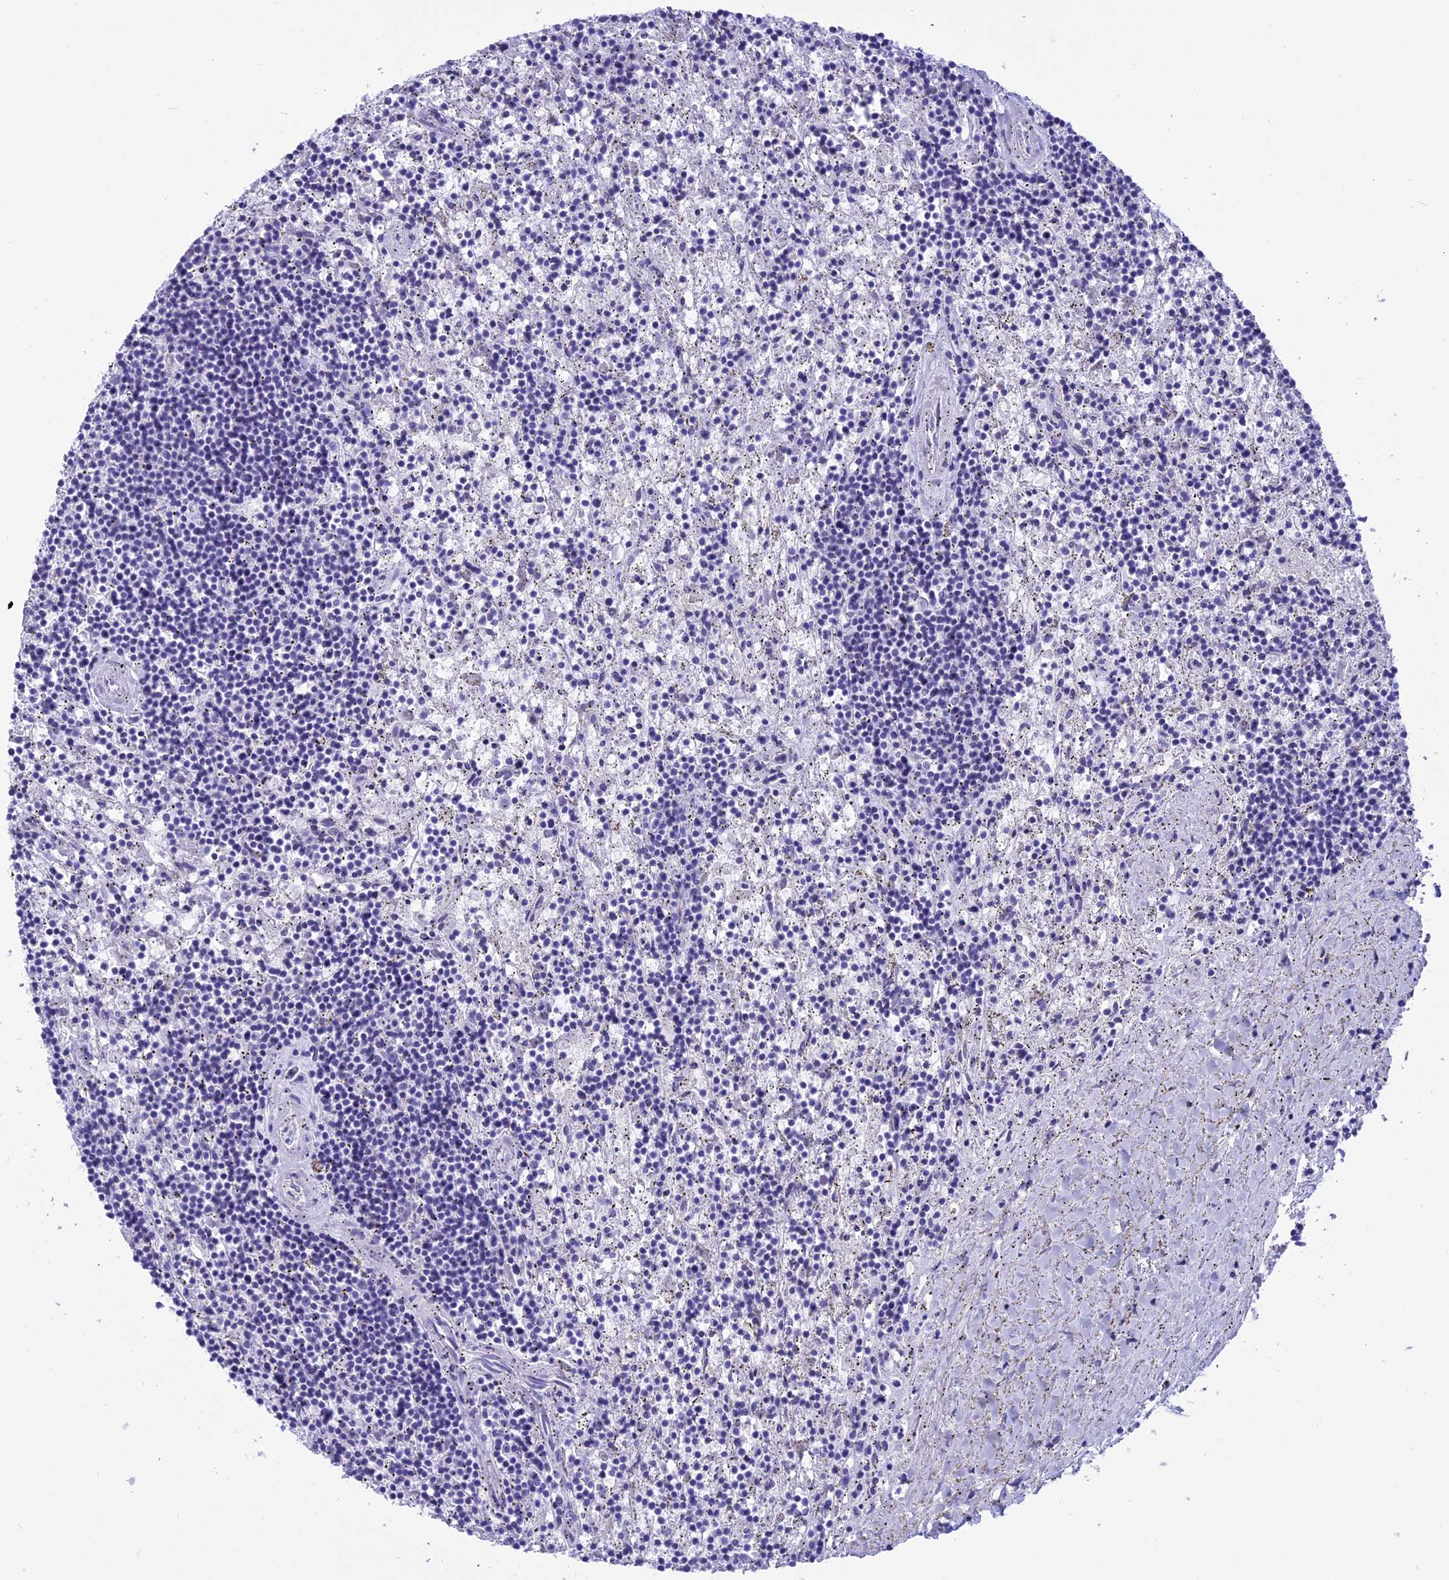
{"staining": {"intensity": "negative", "quantity": "none", "location": "none"}, "tissue": "lymphoma", "cell_type": "Tumor cells", "image_type": "cancer", "snomed": [{"axis": "morphology", "description": "Malignant lymphoma, non-Hodgkin's type, Low grade"}, {"axis": "topography", "description": "Spleen"}], "caption": "Immunohistochemistry of lymphoma exhibits no positivity in tumor cells. The staining was performed using DAB (3,3'-diaminobenzidine) to visualize the protein expression in brown, while the nuclei were stained in blue with hematoxylin (Magnification: 20x).", "gene": "SPIRE2", "patient": {"sex": "male", "age": 76}}